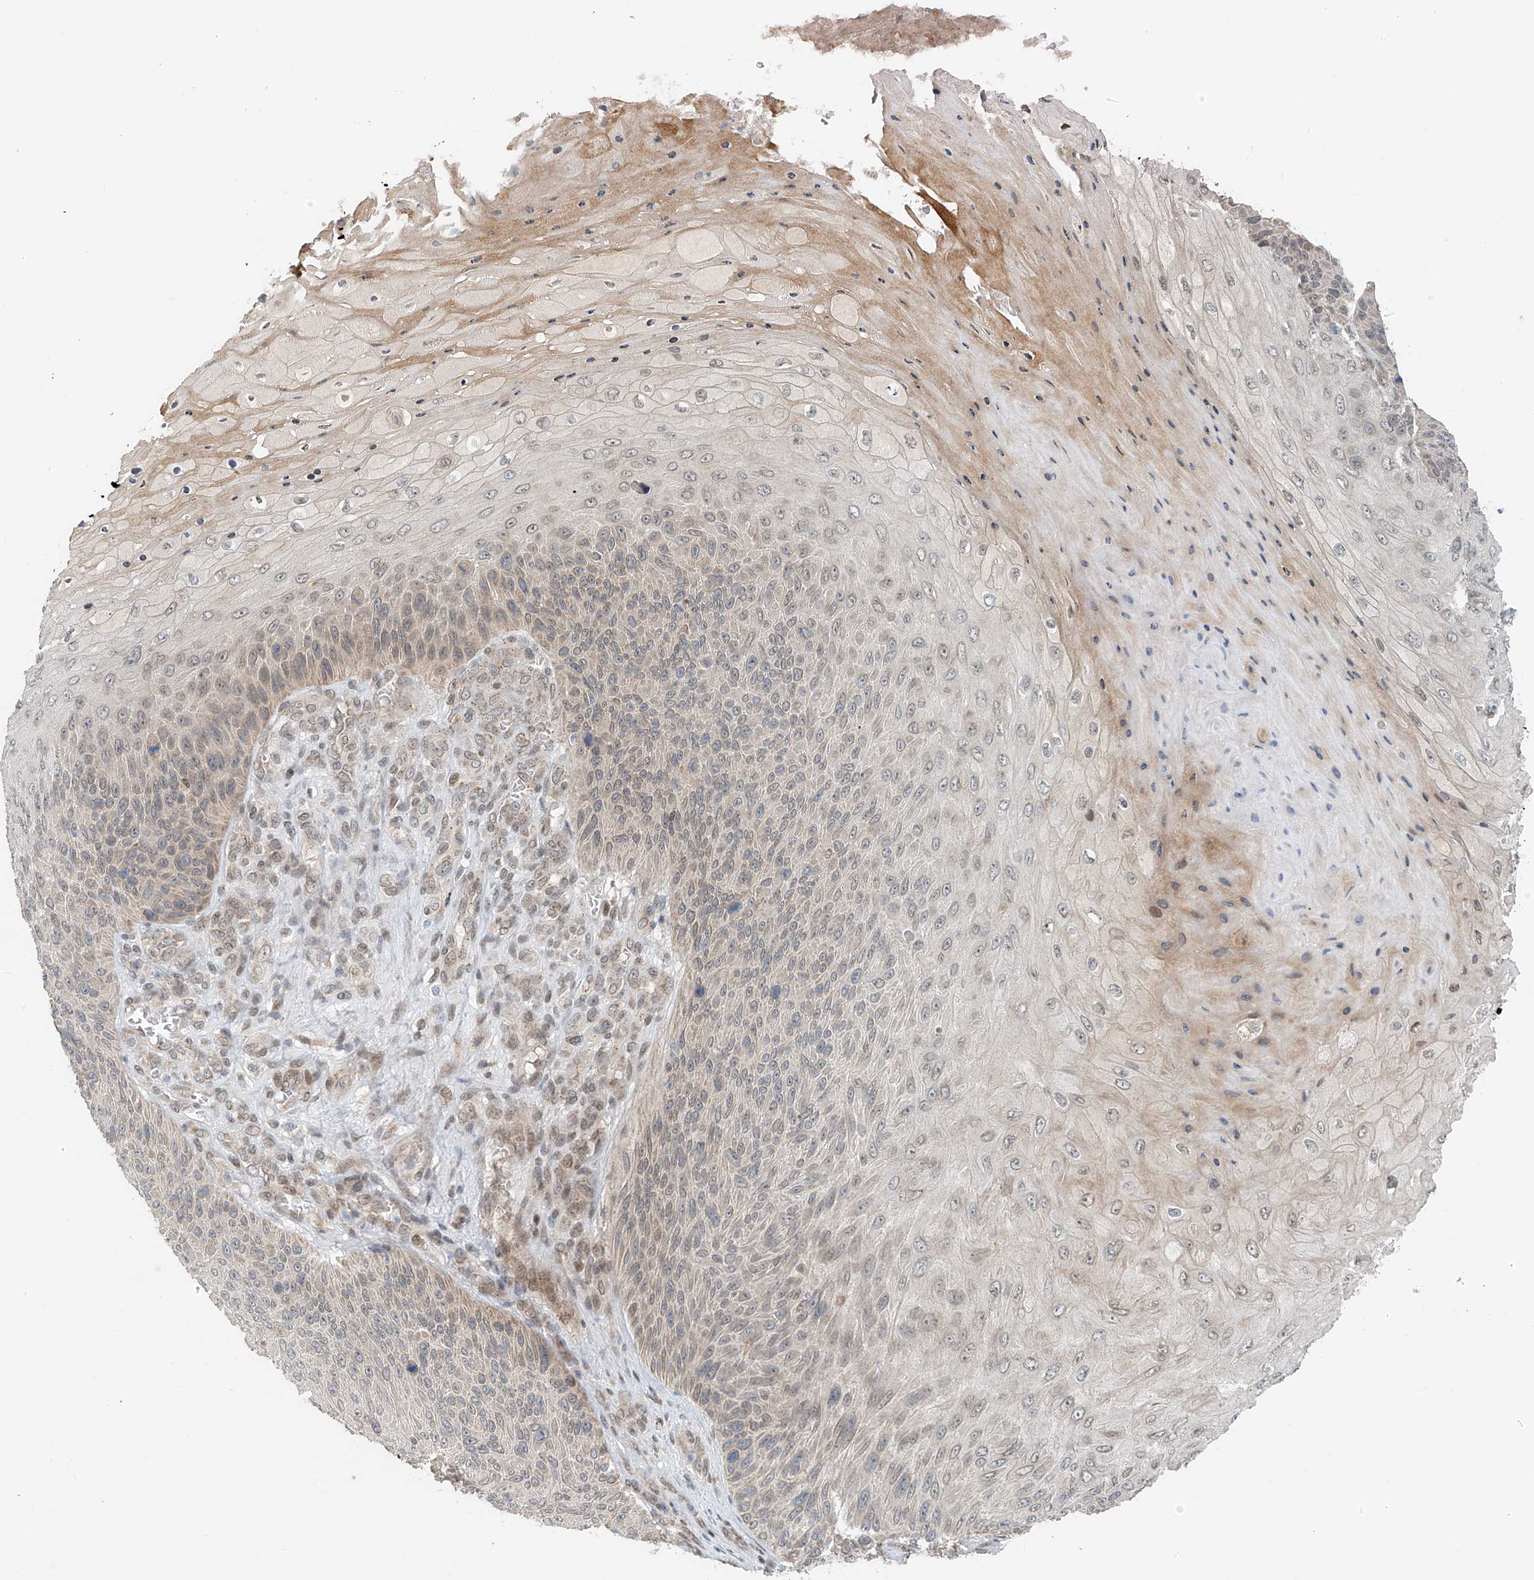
{"staining": {"intensity": "weak", "quantity": "25%-75%", "location": "cytoplasmic/membranous"}, "tissue": "skin cancer", "cell_type": "Tumor cells", "image_type": "cancer", "snomed": [{"axis": "morphology", "description": "Squamous cell carcinoma, NOS"}, {"axis": "topography", "description": "Skin"}], "caption": "This is an image of IHC staining of skin cancer, which shows weak staining in the cytoplasmic/membranous of tumor cells.", "gene": "STARD9", "patient": {"sex": "female", "age": 88}}